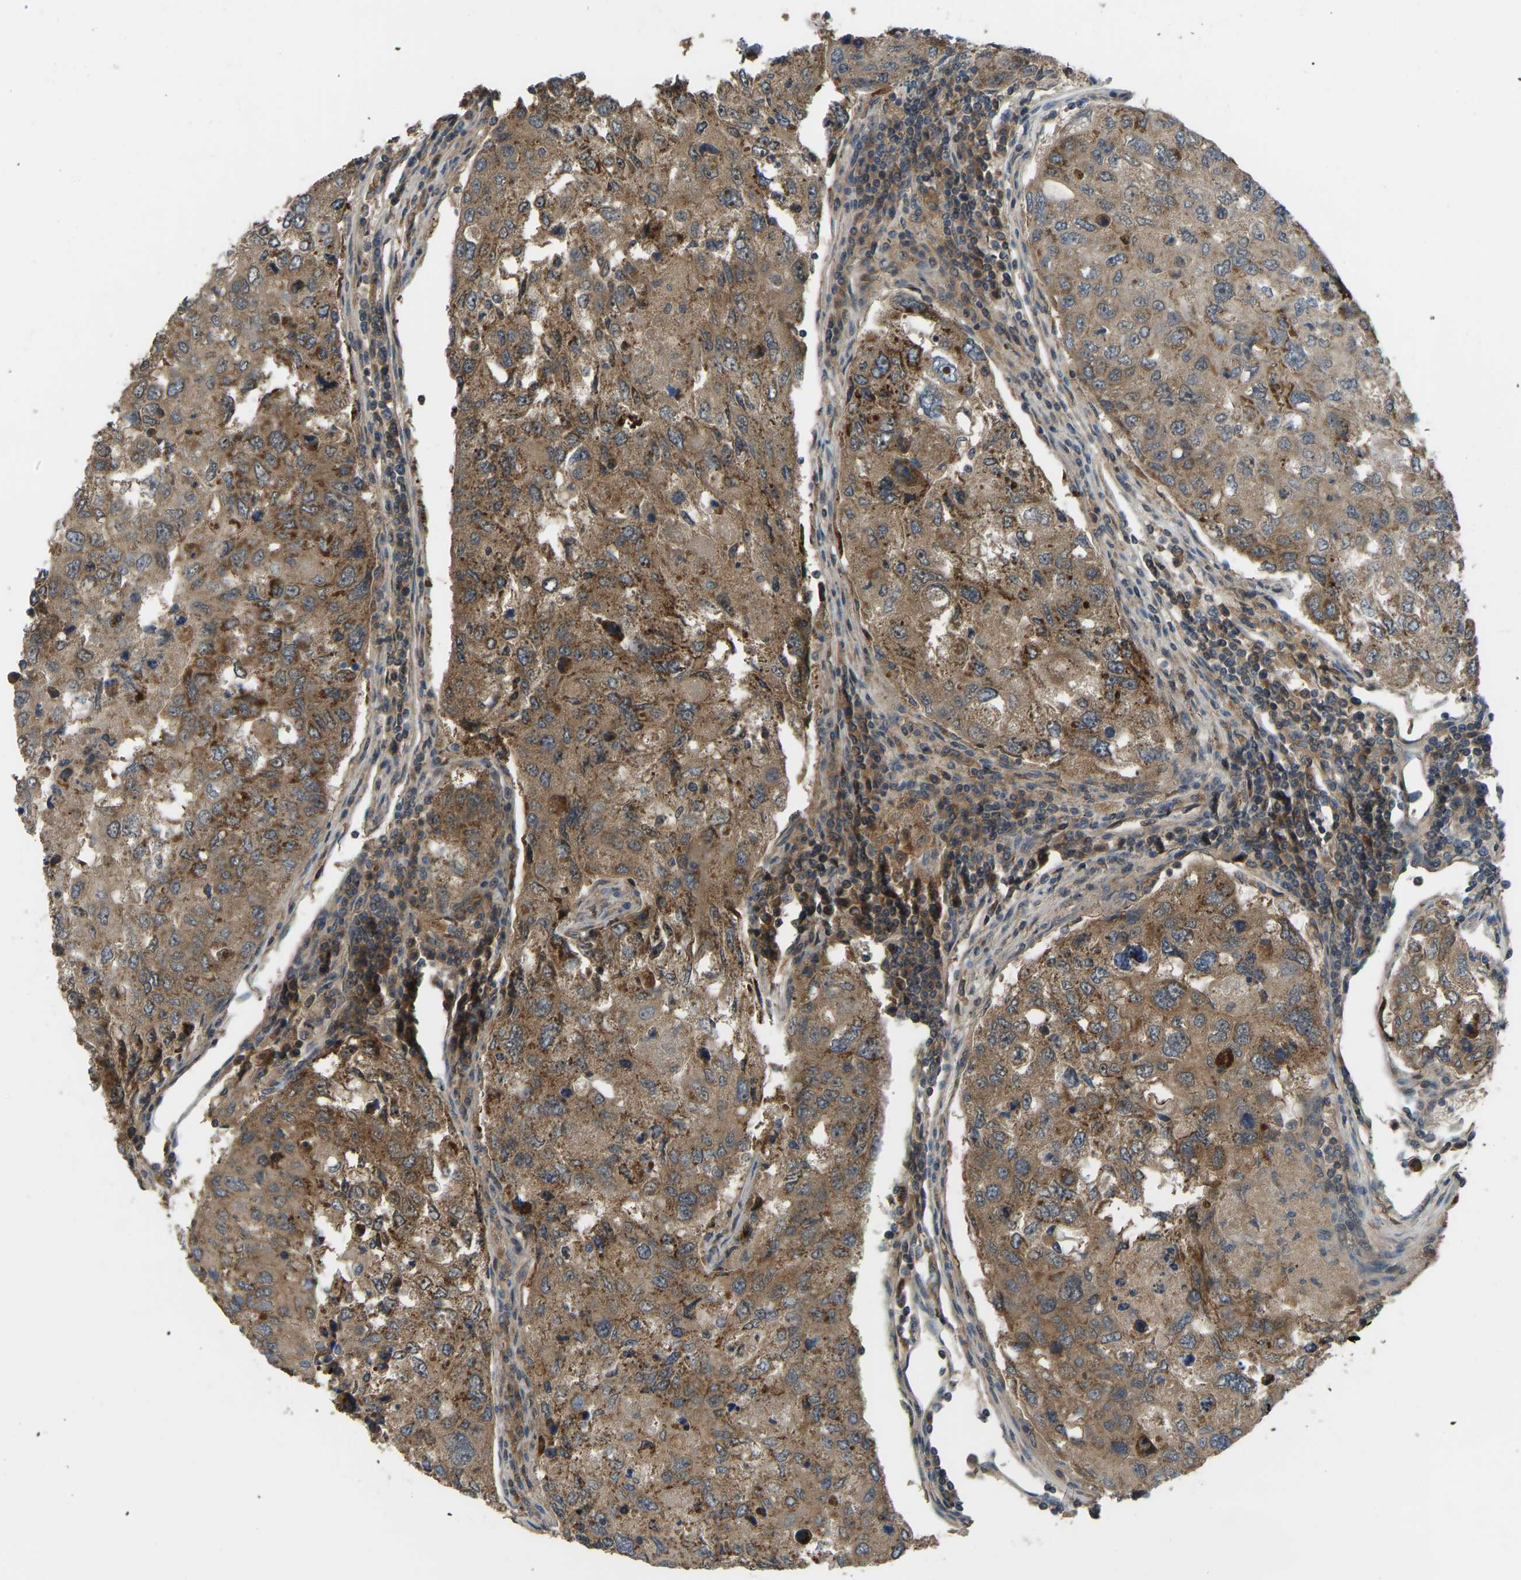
{"staining": {"intensity": "moderate", "quantity": ">75%", "location": "cytoplasmic/membranous"}, "tissue": "urothelial cancer", "cell_type": "Tumor cells", "image_type": "cancer", "snomed": [{"axis": "morphology", "description": "Urothelial carcinoma, High grade"}, {"axis": "topography", "description": "Lymph node"}, {"axis": "topography", "description": "Urinary bladder"}], "caption": "This image demonstrates immunohistochemistry (IHC) staining of urothelial cancer, with medium moderate cytoplasmic/membranous staining in about >75% of tumor cells.", "gene": "ZNF71", "patient": {"sex": "male", "age": 51}}